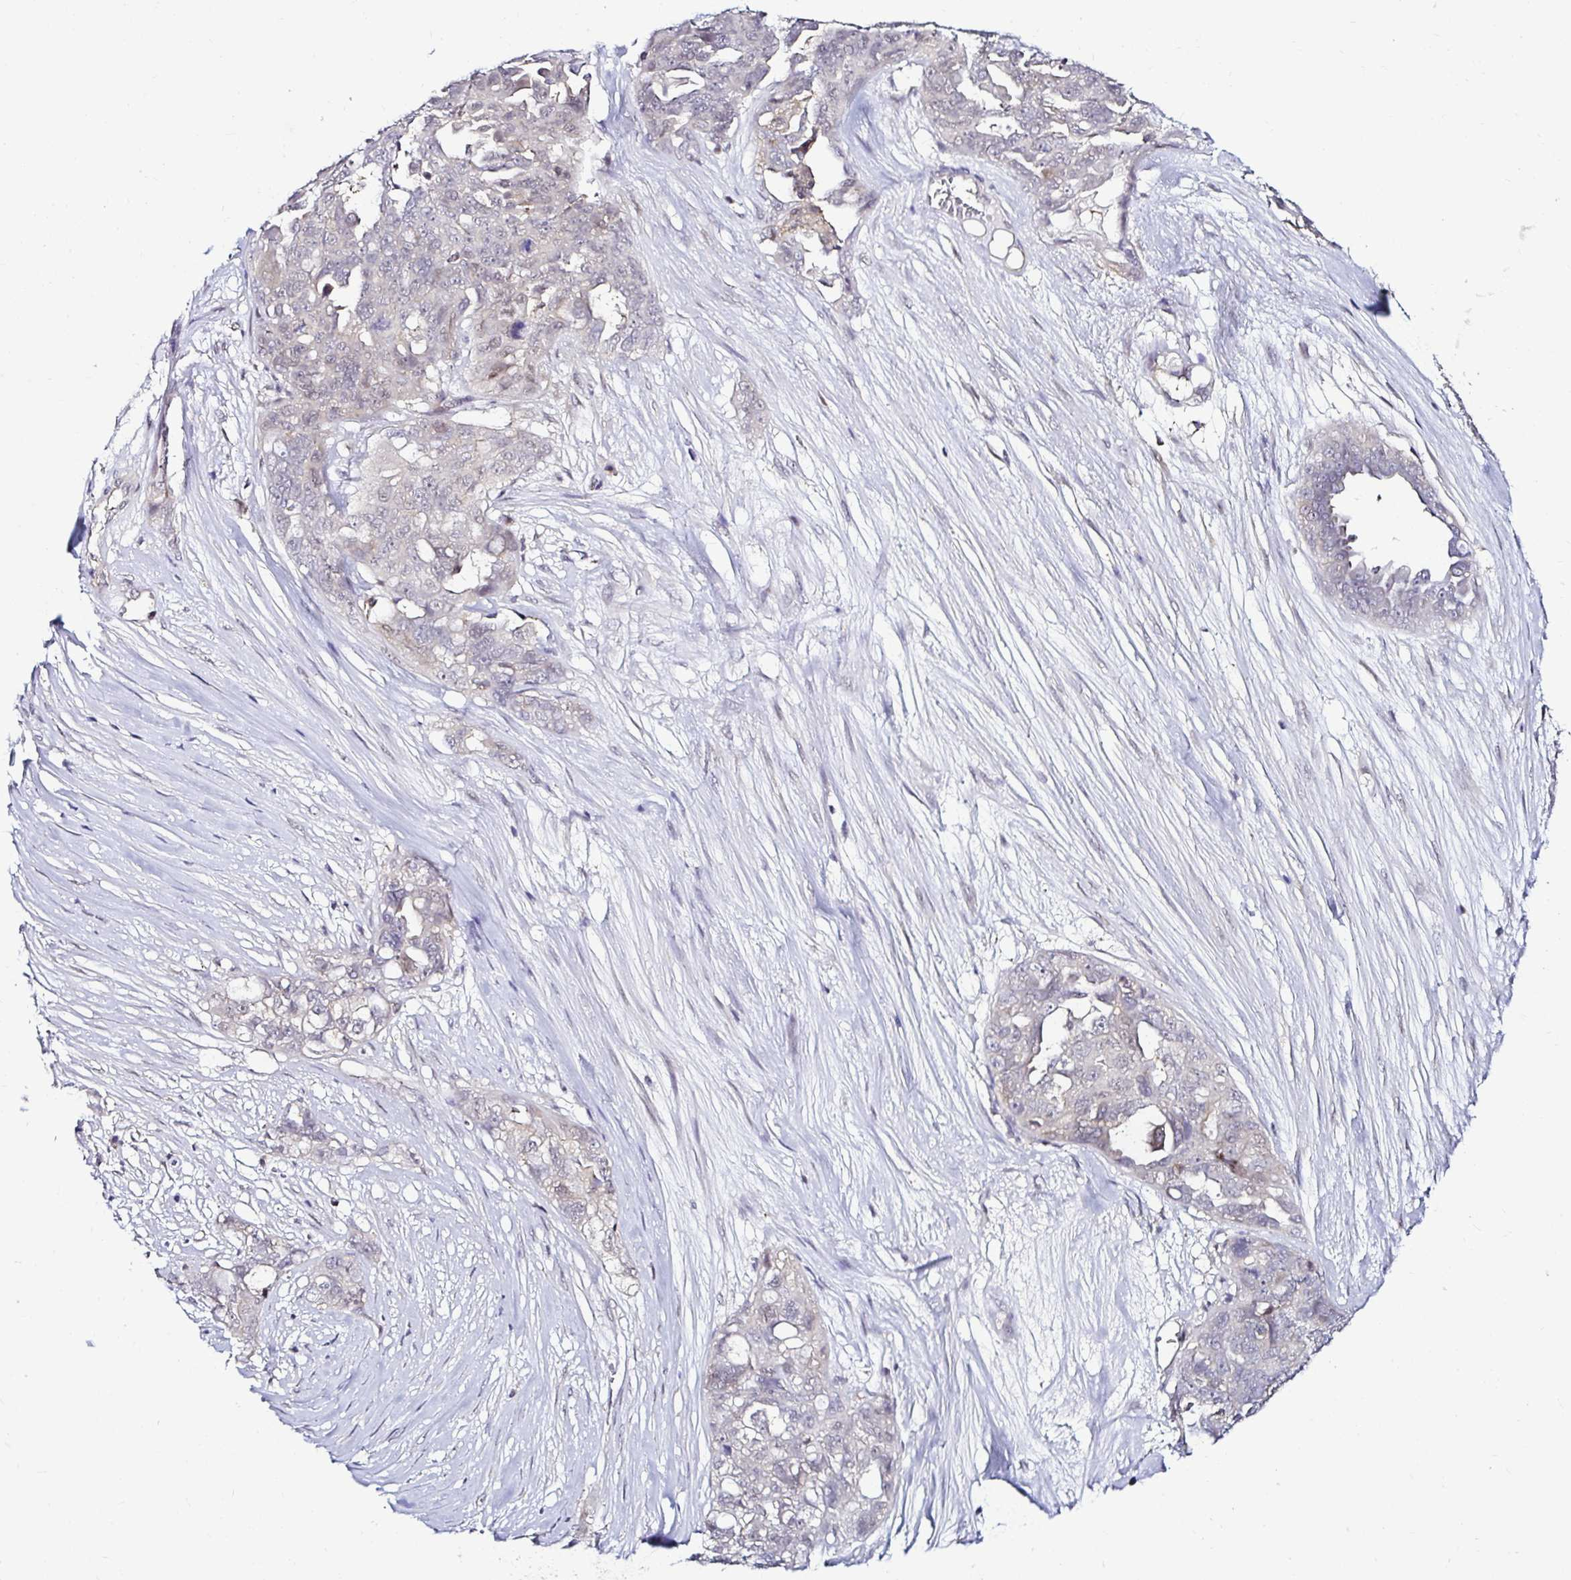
{"staining": {"intensity": "weak", "quantity": "25%-75%", "location": "nuclear"}, "tissue": "ovarian cancer", "cell_type": "Tumor cells", "image_type": "cancer", "snomed": [{"axis": "morphology", "description": "Carcinoma, endometroid"}, {"axis": "topography", "description": "Ovary"}], "caption": "Brown immunohistochemical staining in ovarian cancer (endometroid carcinoma) shows weak nuclear expression in about 25%-75% of tumor cells.", "gene": "PSMD3", "patient": {"sex": "female", "age": 70}}